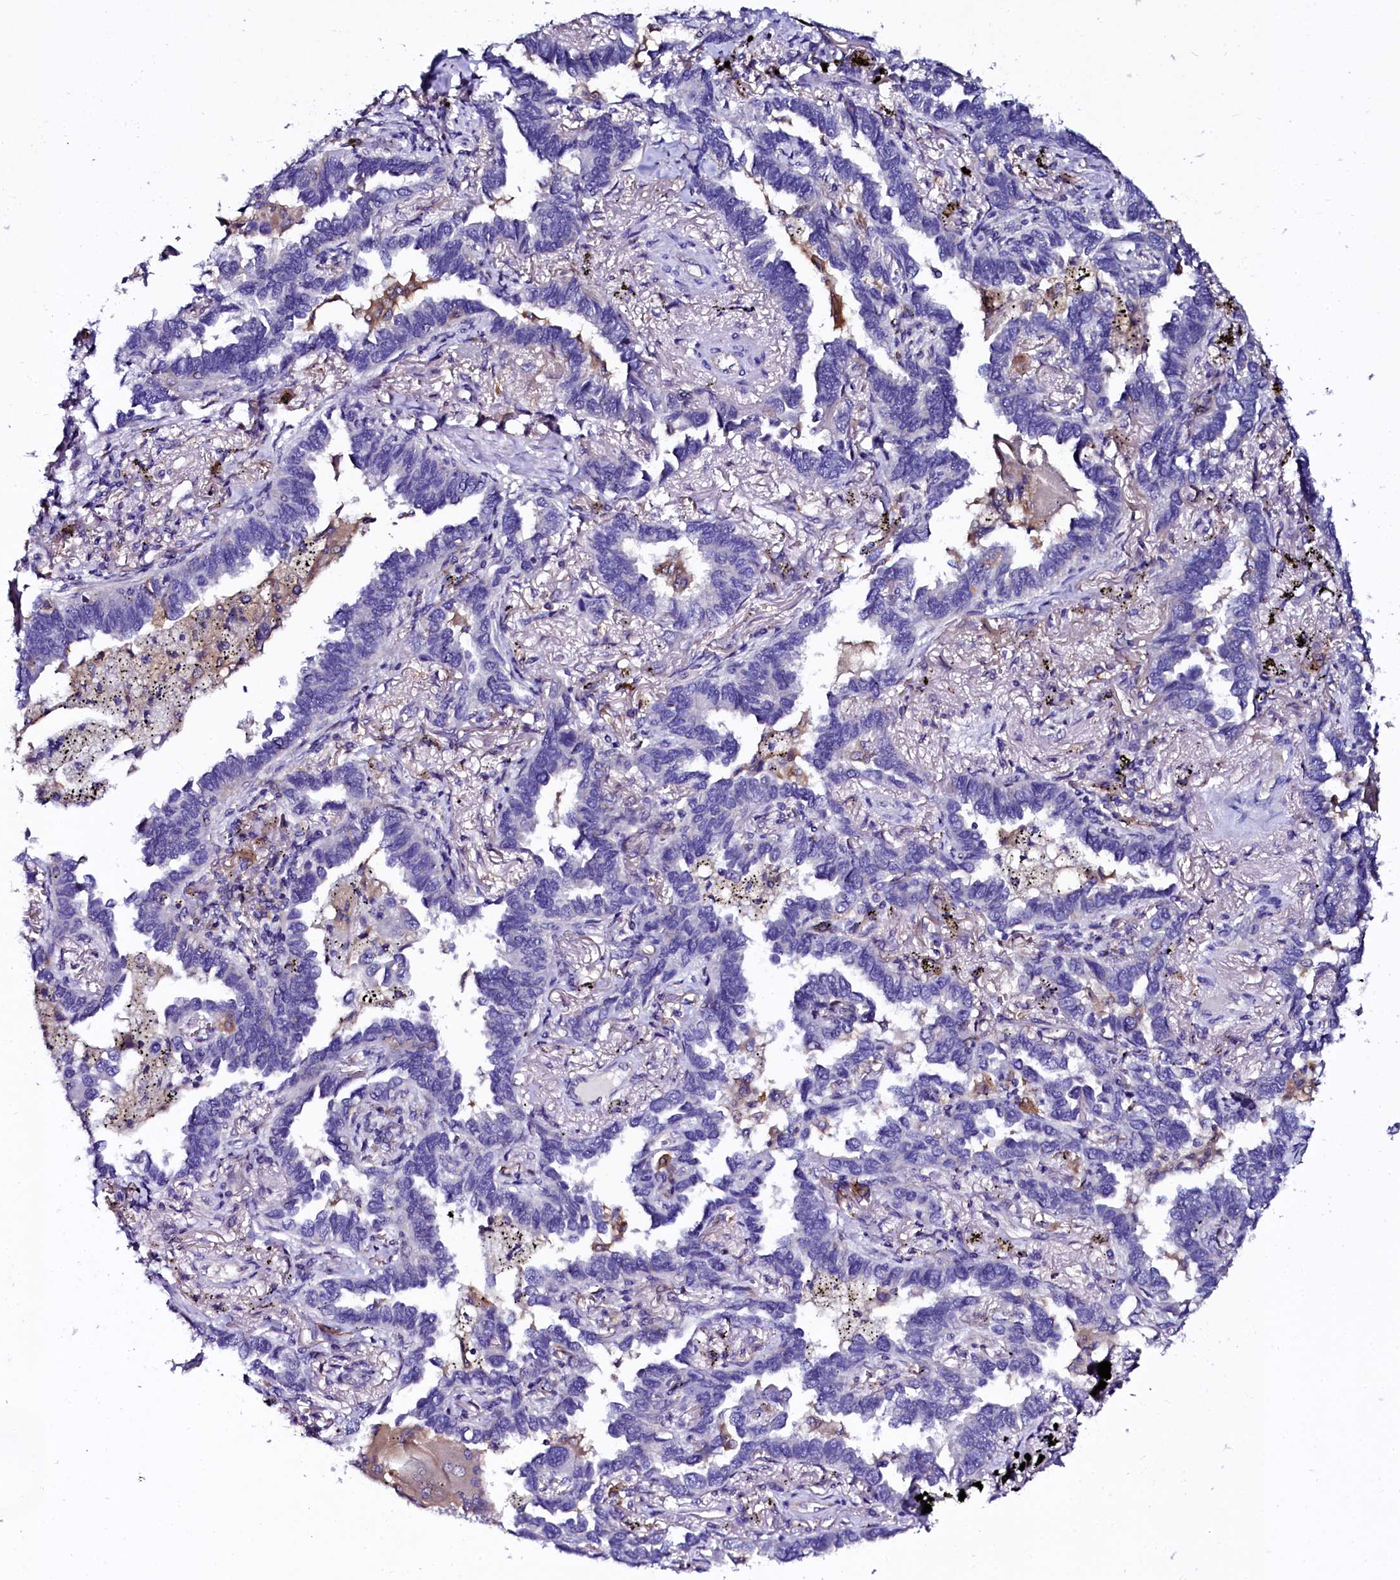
{"staining": {"intensity": "negative", "quantity": "none", "location": "none"}, "tissue": "lung cancer", "cell_type": "Tumor cells", "image_type": "cancer", "snomed": [{"axis": "morphology", "description": "Adenocarcinoma, NOS"}, {"axis": "topography", "description": "Lung"}], "caption": "An image of human lung cancer (adenocarcinoma) is negative for staining in tumor cells. (DAB immunohistochemistry (IHC) with hematoxylin counter stain).", "gene": "OTOL1", "patient": {"sex": "male", "age": 67}}